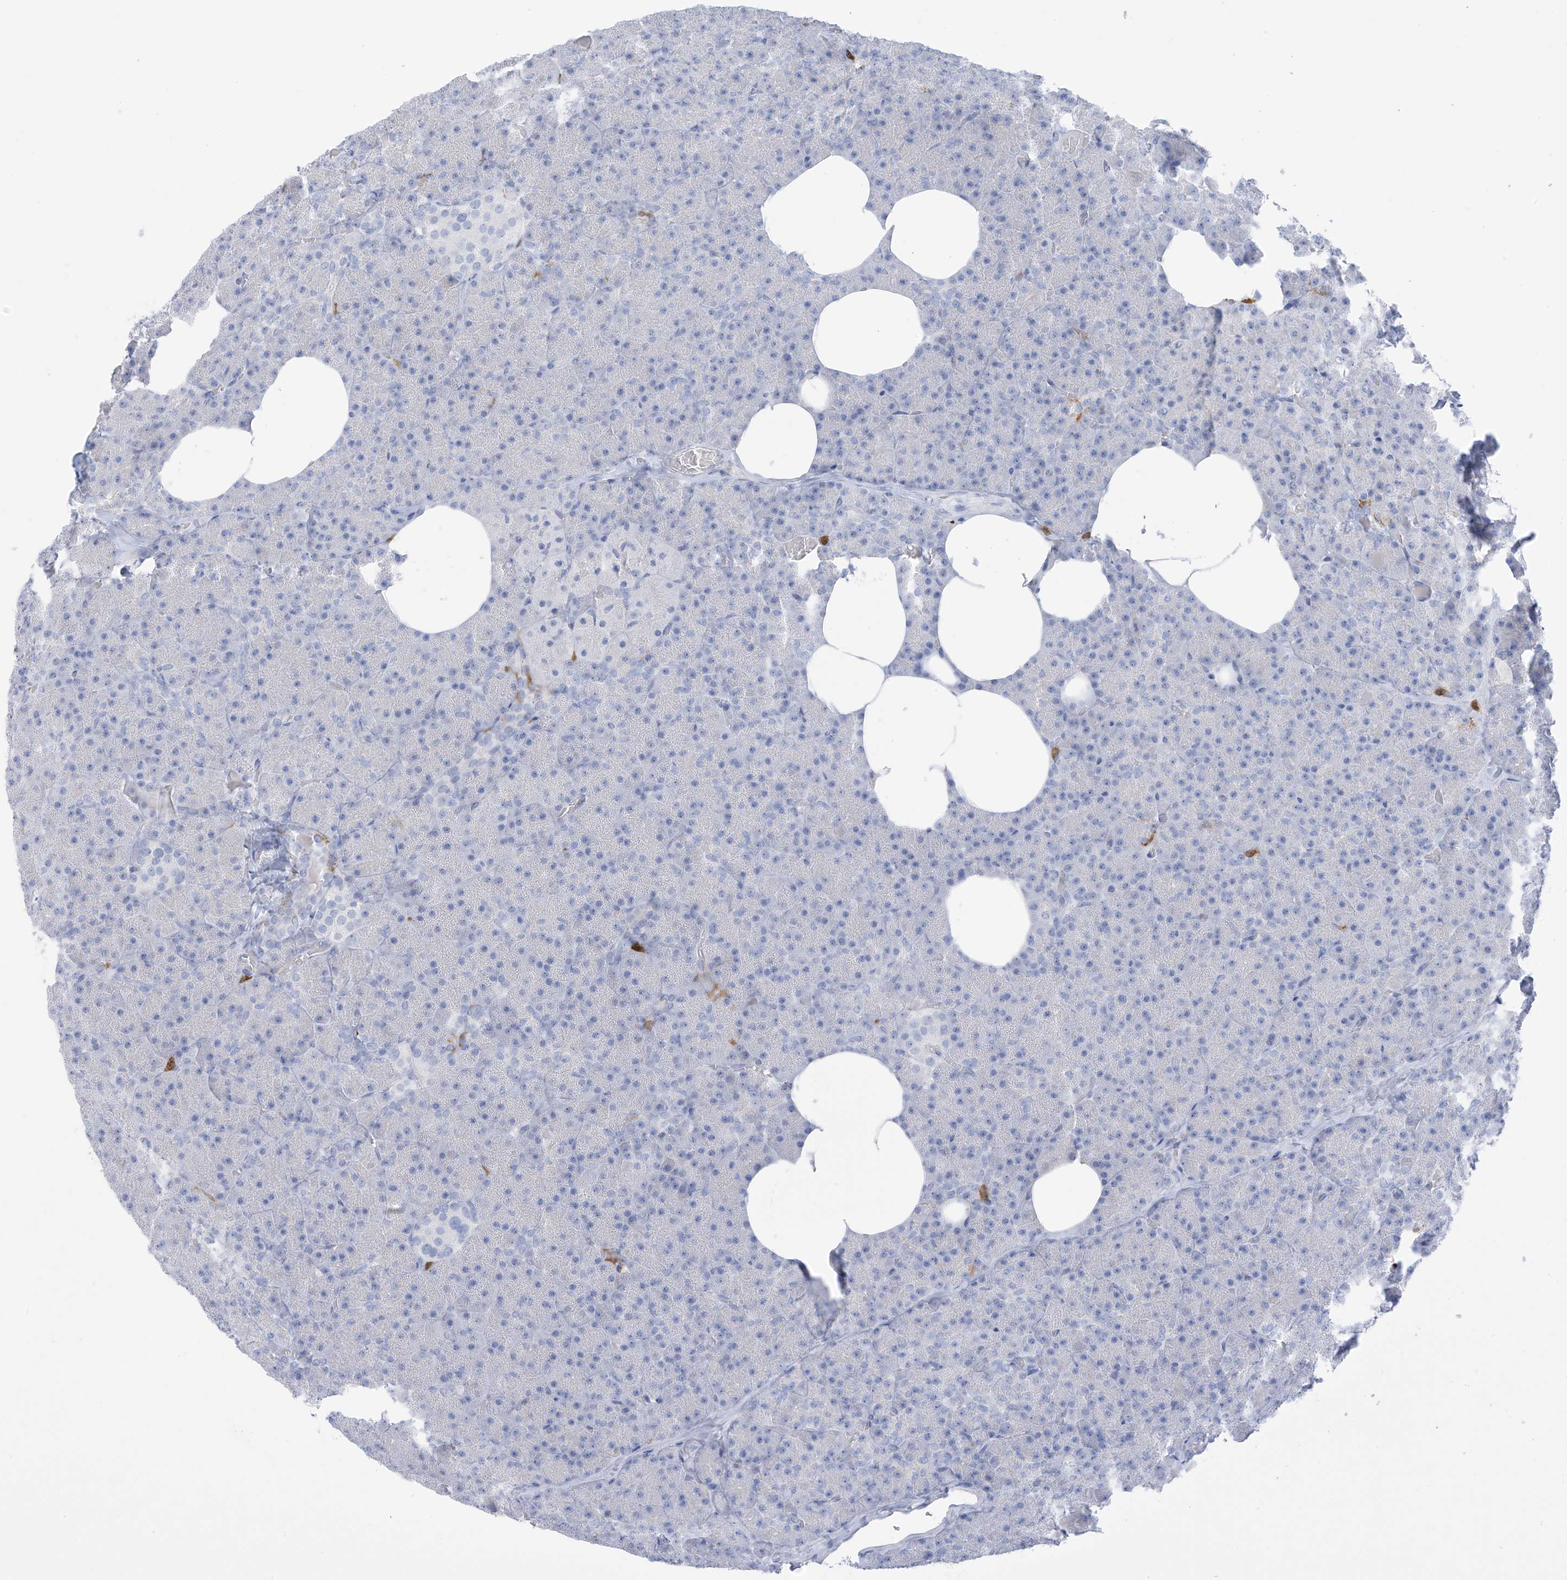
{"staining": {"intensity": "negative", "quantity": "none", "location": "none"}, "tissue": "pancreas", "cell_type": "Exocrine glandular cells", "image_type": "normal", "snomed": [{"axis": "morphology", "description": "Normal tissue, NOS"}, {"axis": "morphology", "description": "Carcinoid, malignant, NOS"}, {"axis": "topography", "description": "Pancreas"}], "caption": "This histopathology image is of benign pancreas stained with immunohistochemistry (IHC) to label a protein in brown with the nuclei are counter-stained blue. There is no staining in exocrine glandular cells.", "gene": "TRMT2B", "patient": {"sex": "female", "age": 35}}